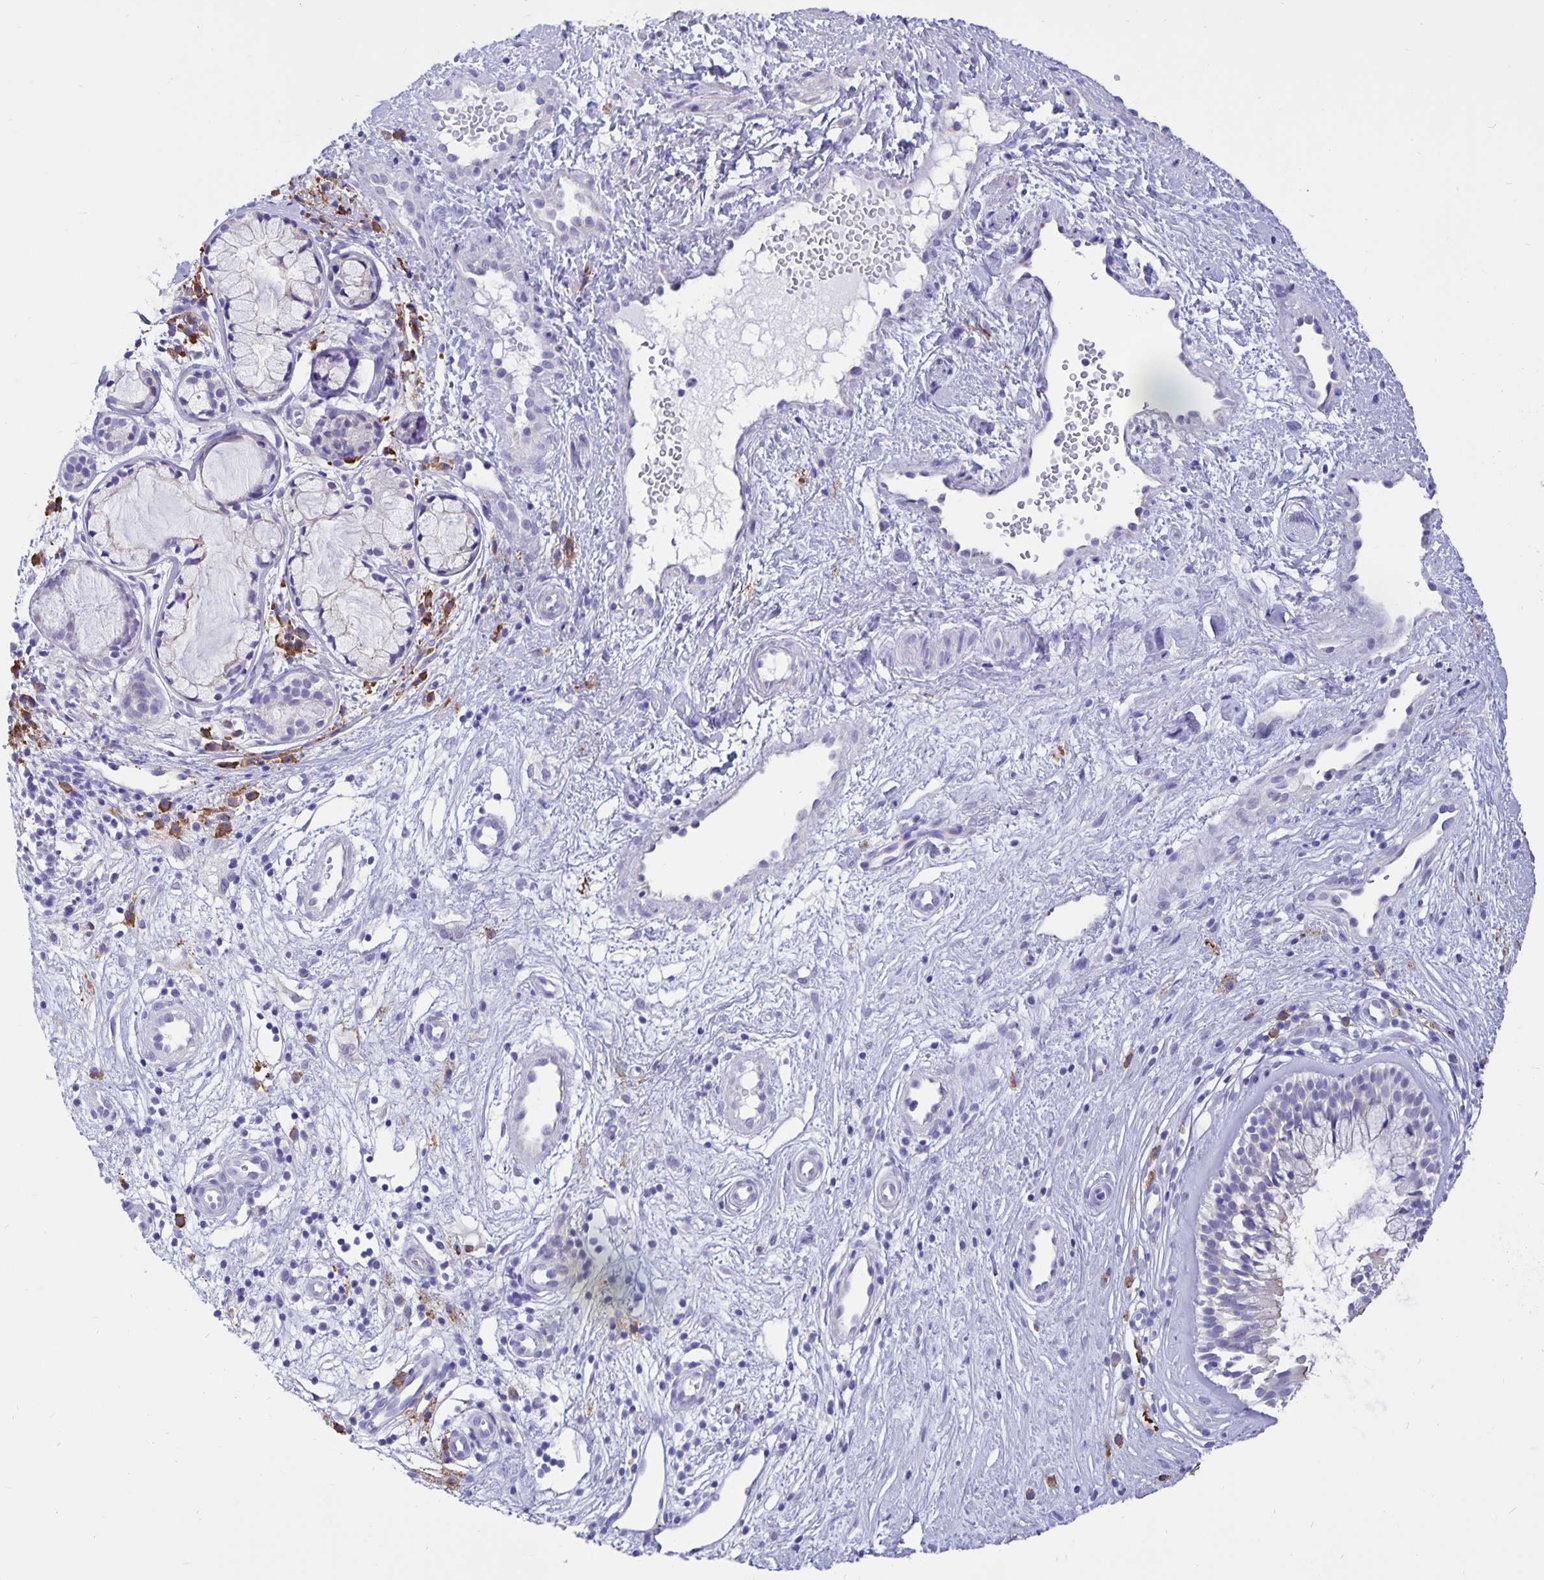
{"staining": {"intensity": "negative", "quantity": "none", "location": "none"}, "tissue": "nasopharynx", "cell_type": "Respiratory epithelial cells", "image_type": "normal", "snomed": [{"axis": "morphology", "description": "Normal tissue, NOS"}, {"axis": "topography", "description": "Nasopharynx"}], "caption": "Immunohistochemistry (IHC) histopathology image of benign nasopharynx: nasopharynx stained with DAB (3,3'-diaminobenzidine) reveals no significant protein positivity in respiratory epithelial cells.", "gene": "ERMN", "patient": {"sex": "male", "age": 32}}